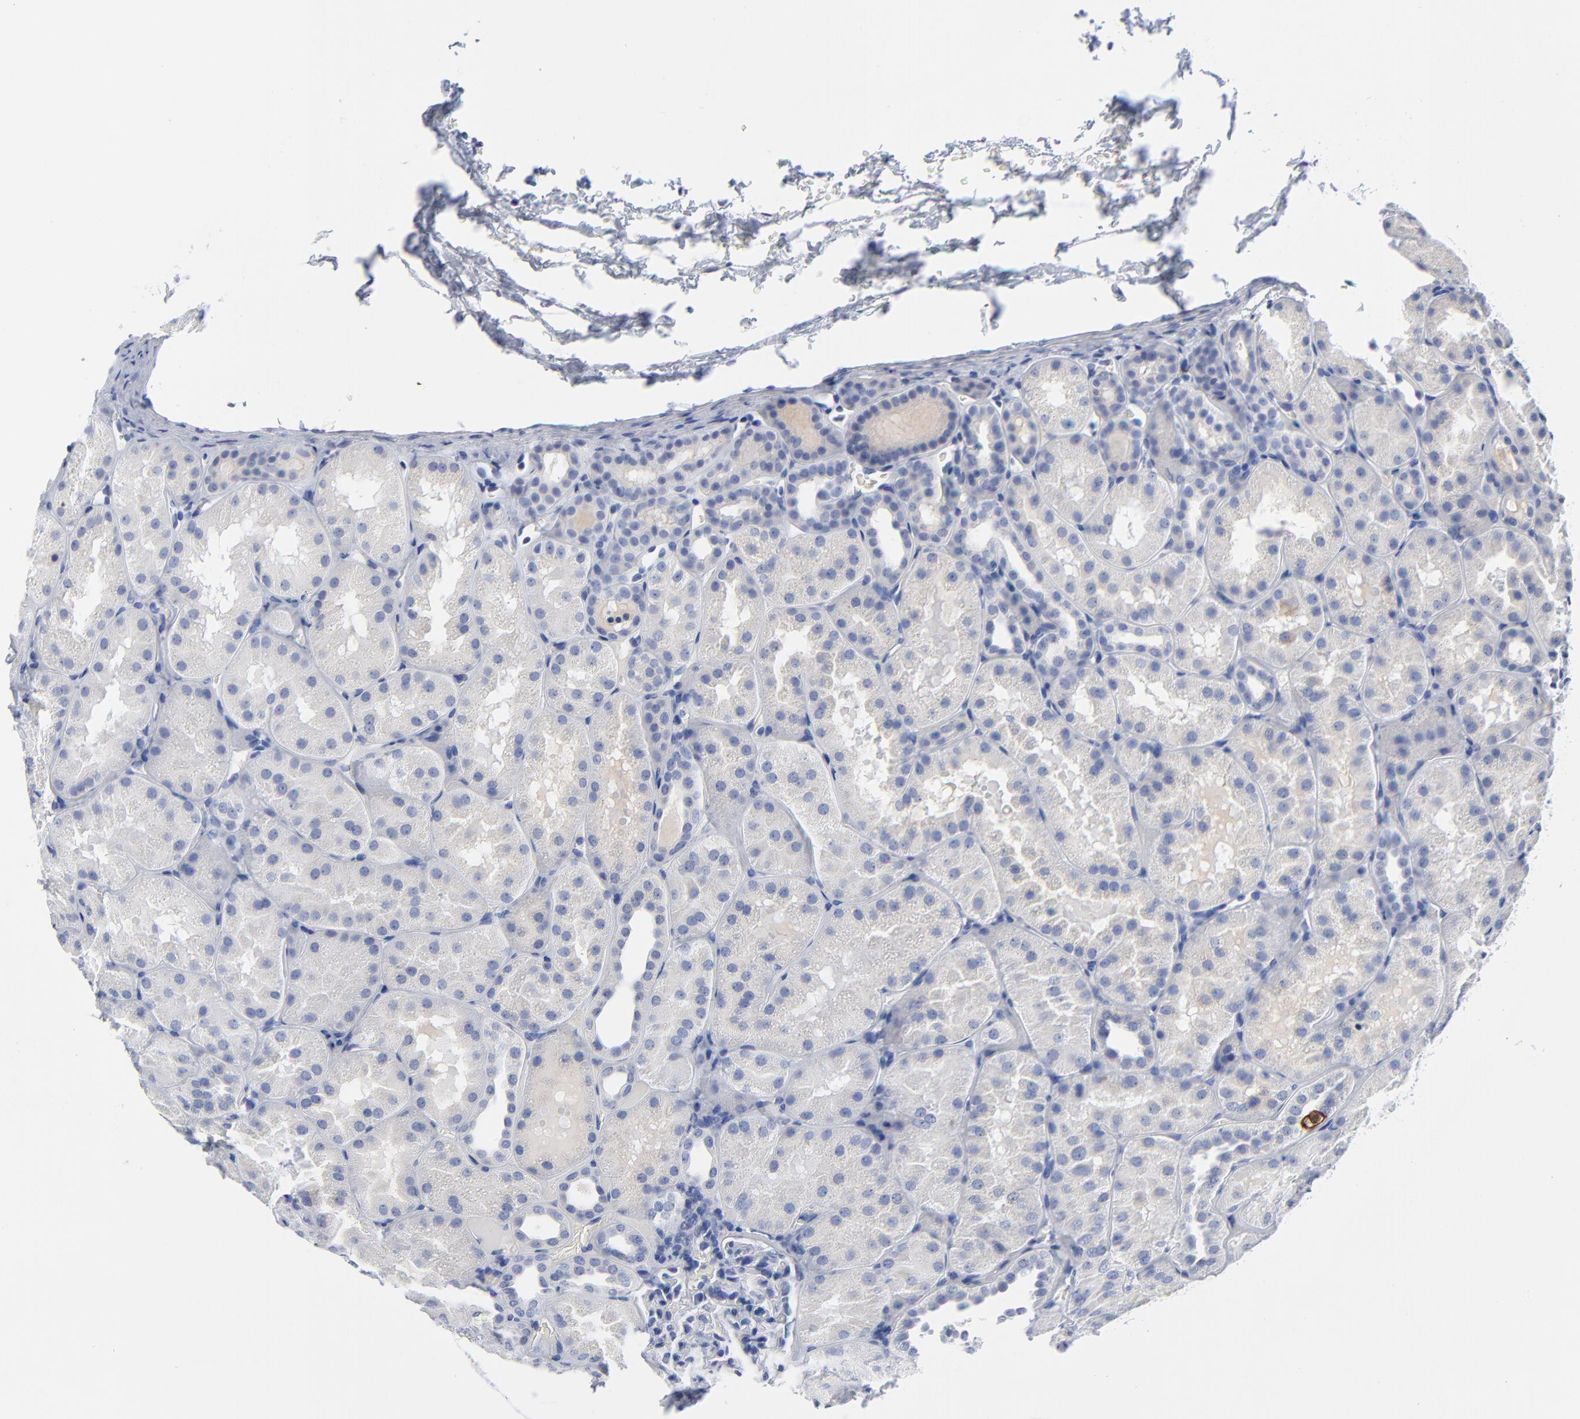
{"staining": {"intensity": "negative", "quantity": "none", "location": "none"}, "tissue": "kidney", "cell_type": "Cells in glomeruli", "image_type": "normal", "snomed": [{"axis": "morphology", "description": "Normal tissue, NOS"}, {"axis": "topography", "description": "Kidney"}], "caption": "This photomicrograph is of normal kidney stained with immunohistochemistry (IHC) to label a protein in brown with the nuclei are counter-stained blue. There is no staining in cells in glomeruli.", "gene": "CDK1", "patient": {"sex": "male", "age": 28}}